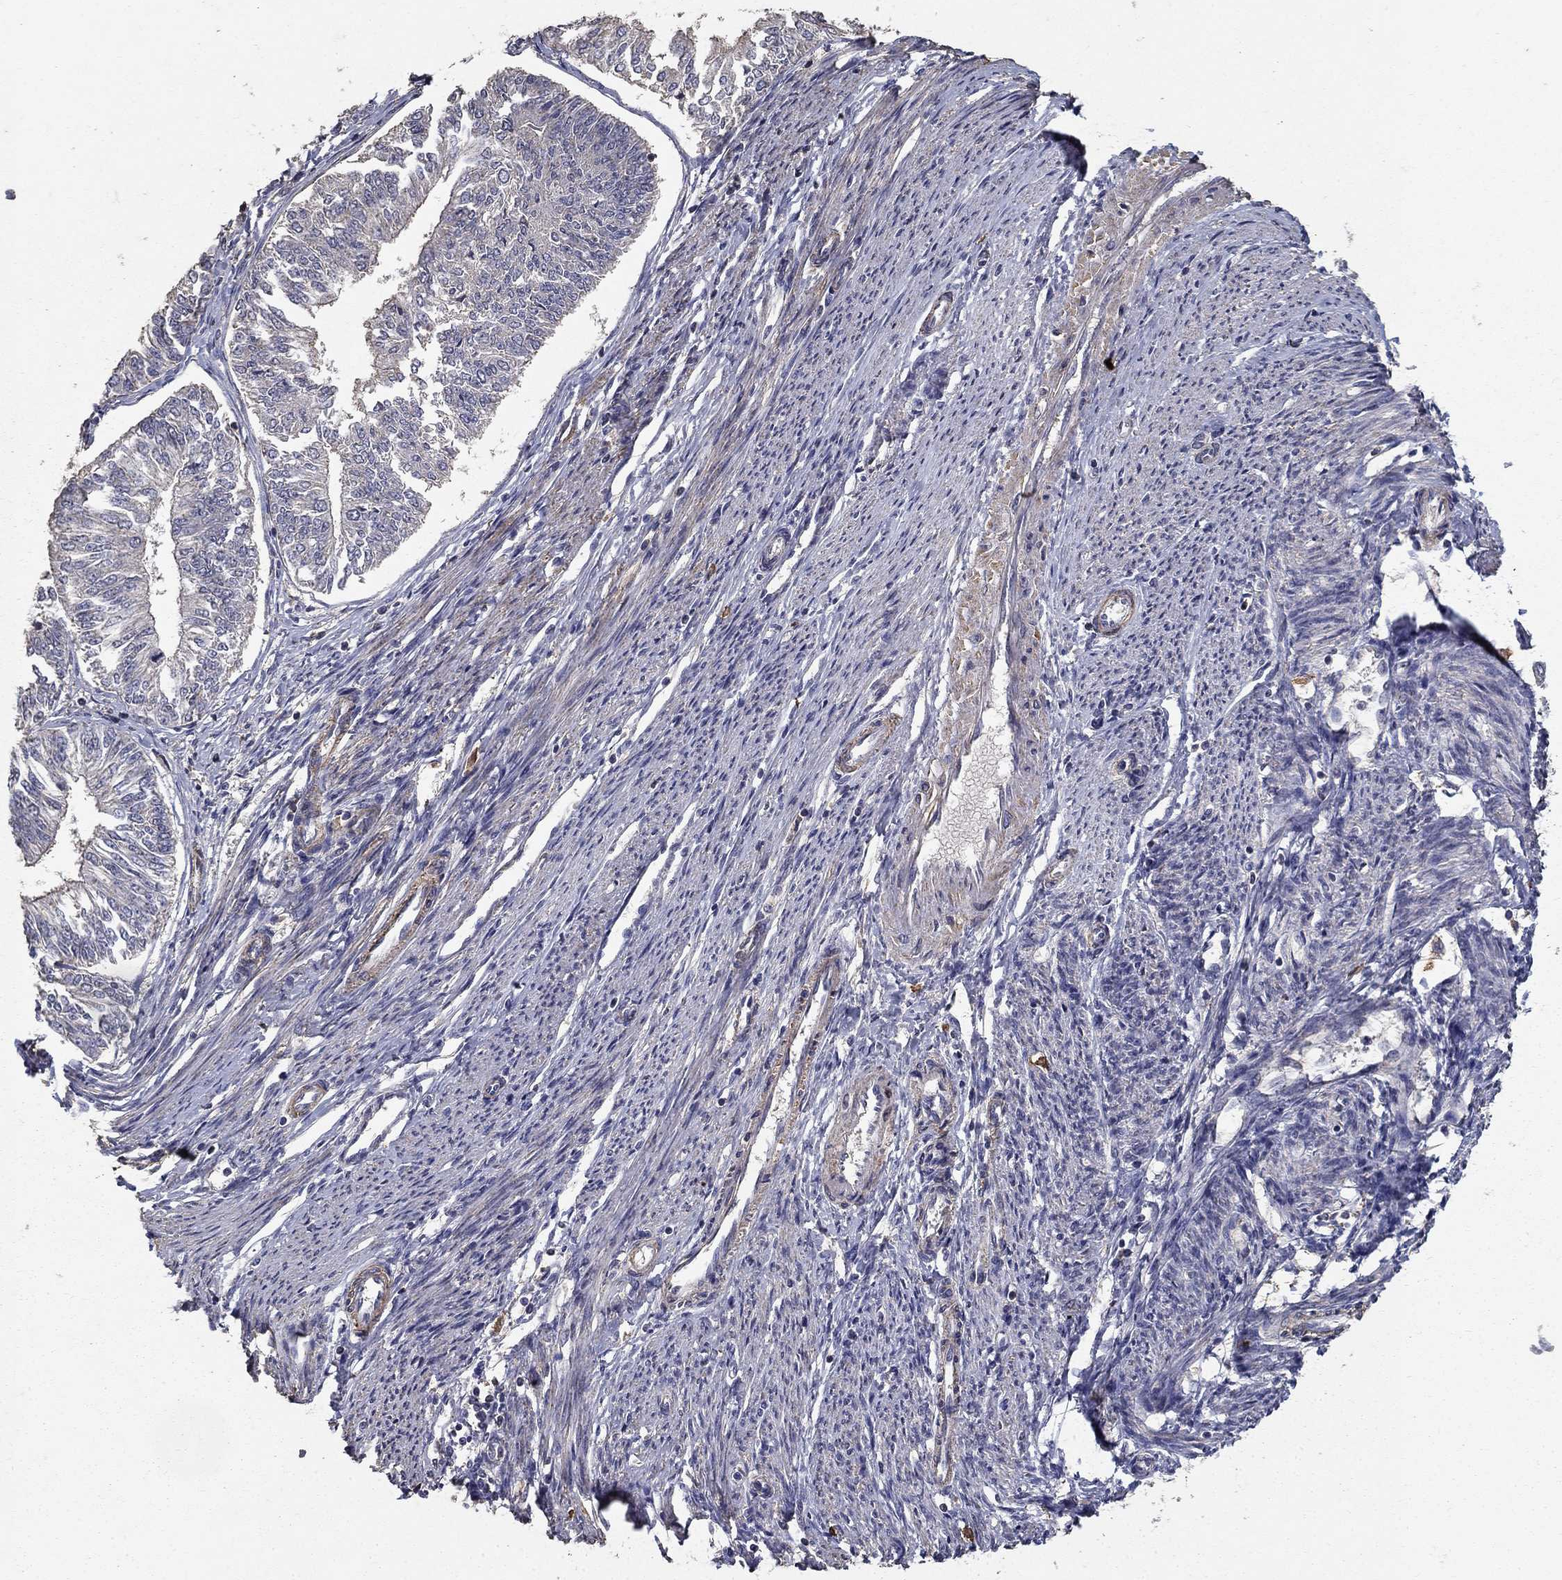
{"staining": {"intensity": "negative", "quantity": "none", "location": "none"}, "tissue": "endometrial cancer", "cell_type": "Tumor cells", "image_type": "cancer", "snomed": [{"axis": "morphology", "description": "Adenocarcinoma, NOS"}, {"axis": "topography", "description": "Endometrium"}], "caption": "This is an immunohistochemistry image of human adenocarcinoma (endometrial). There is no positivity in tumor cells.", "gene": "MPP2", "patient": {"sex": "female", "age": 58}}